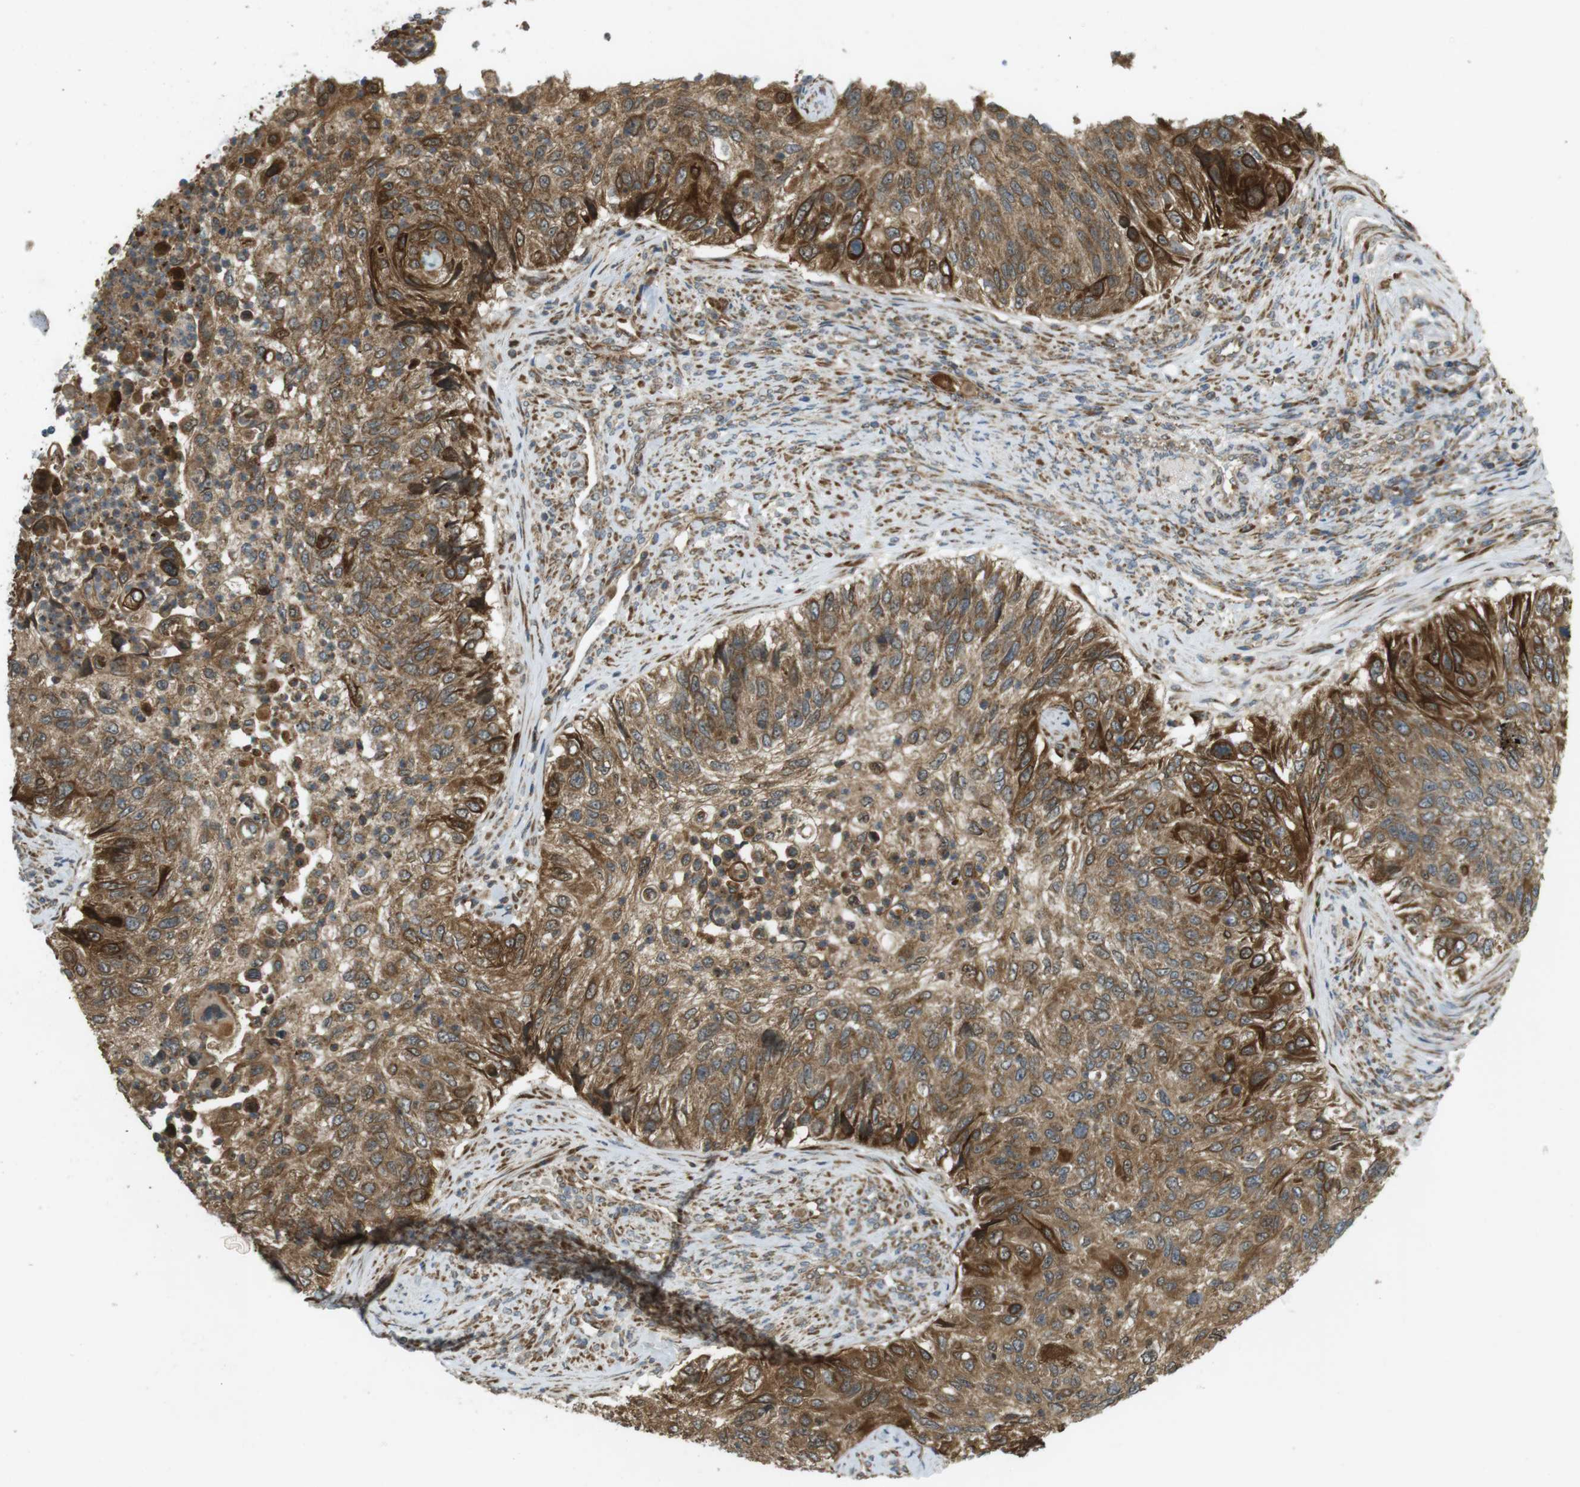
{"staining": {"intensity": "strong", "quantity": "25%-75%", "location": "cytoplasmic/membranous"}, "tissue": "urothelial cancer", "cell_type": "Tumor cells", "image_type": "cancer", "snomed": [{"axis": "morphology", "description": "Urothelial carcinoma, High grade"}, {"axis": "topography", "description": "Urinary bladder"}], "caption": "High-grade urothelial carcinoma stained for a protein shows strong cytoplasmic/membranous positivity in tumor cells.", "gene": "SLC41A1", "patient": {"sex": "female", "age": 60}}